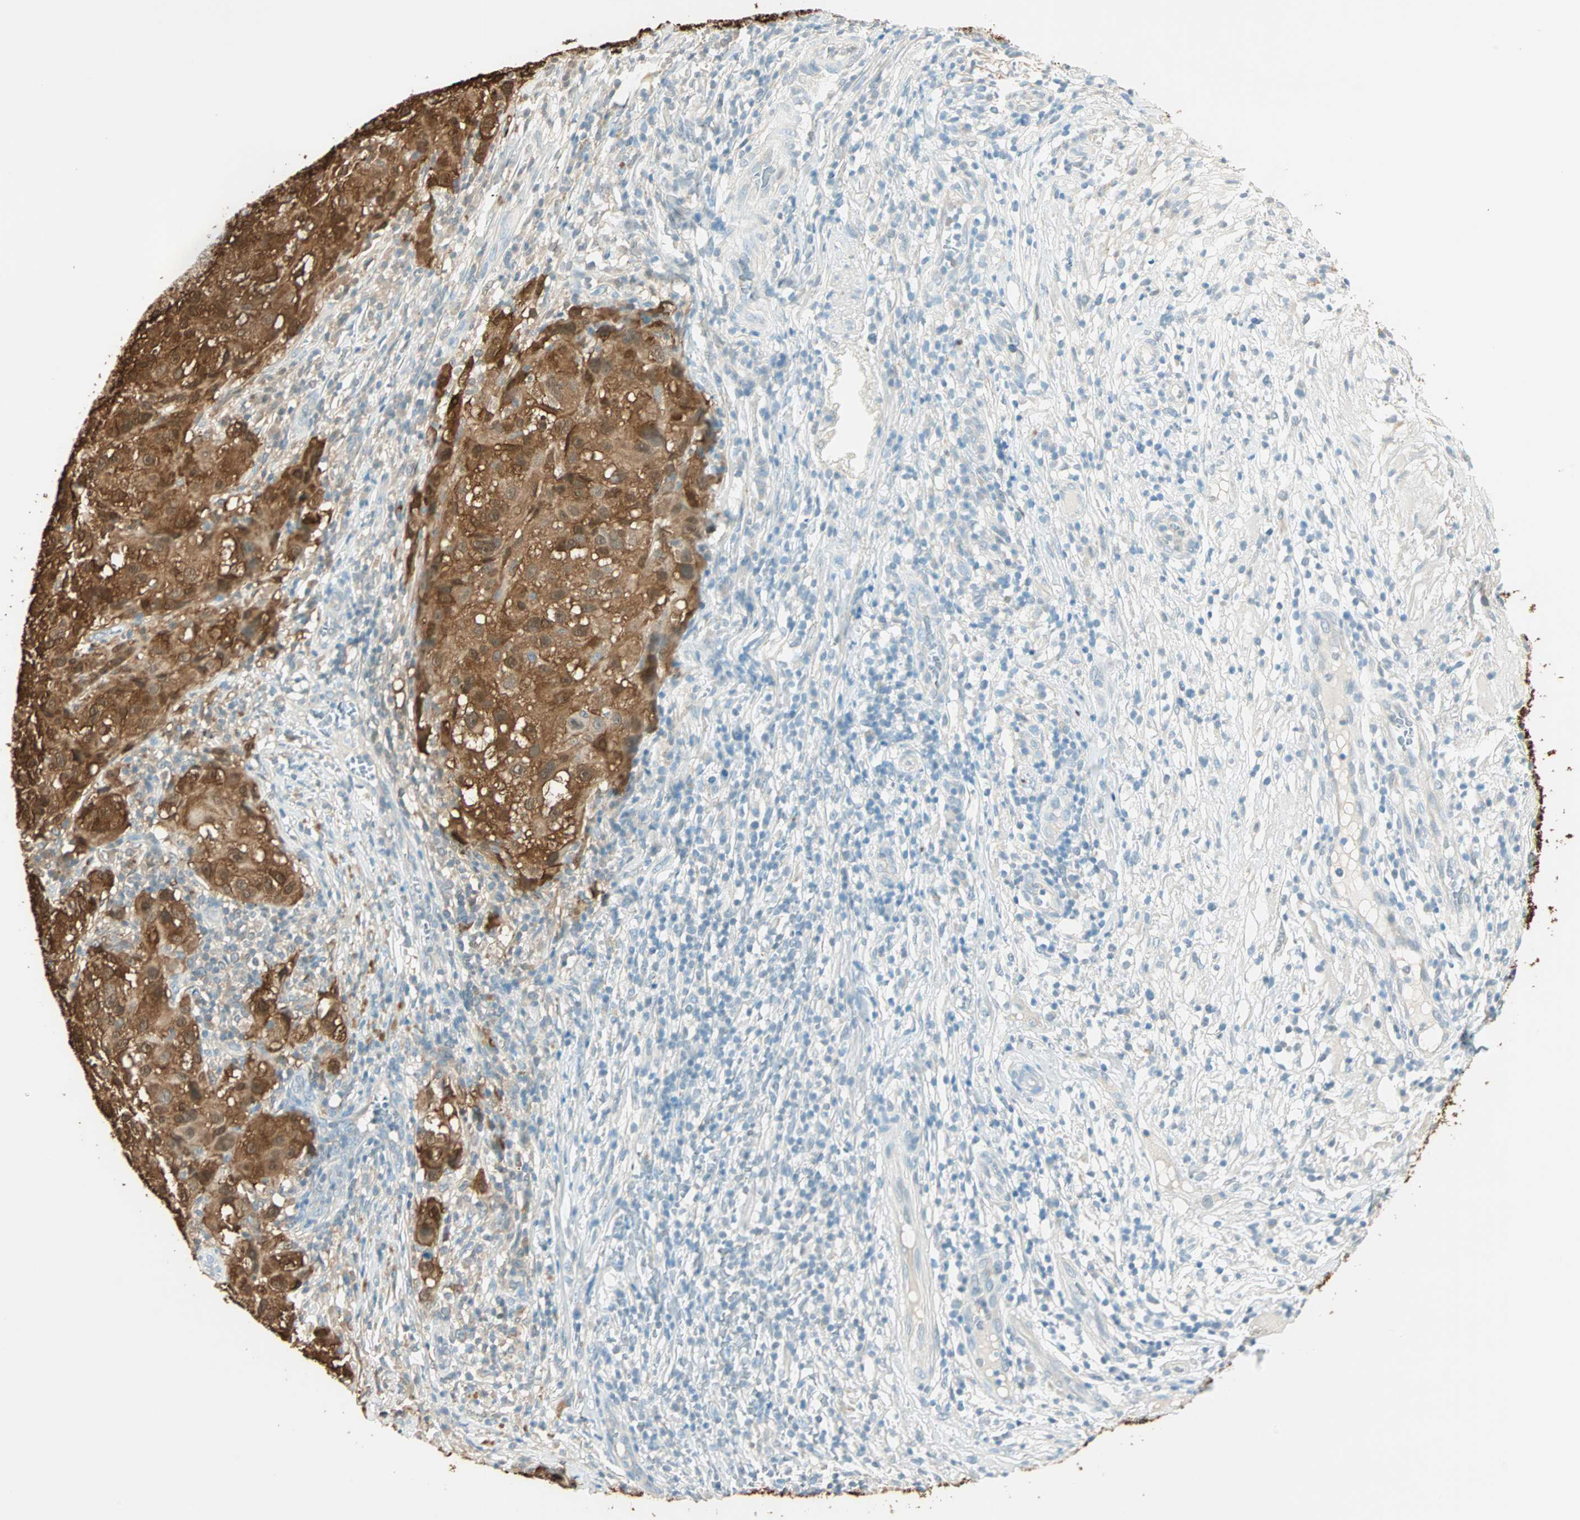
{"staining": {"intensity": "strong", "quantity": ">75%", "location": "cytoplasmic/membranous,nuclear"}, "tissue": "melanoma", "cell_type": "Tumor cells", "image_type": "cancer", "snomed": [{"axis": "morphology", "description": "Necrosis, NOS"}, {"axis": "morphology", "description": "Malignant melanoma, NOS"}, {"axis": "topography", "description": "Skin"}], "caption": "Tumor cells show high levels of strong cytoplasmic/membranous and nuclear staining in approximately >75% of cells in human malignant melanoma.", "gene": "S100A1", "patient": {"sex": "female", "age": 87}}